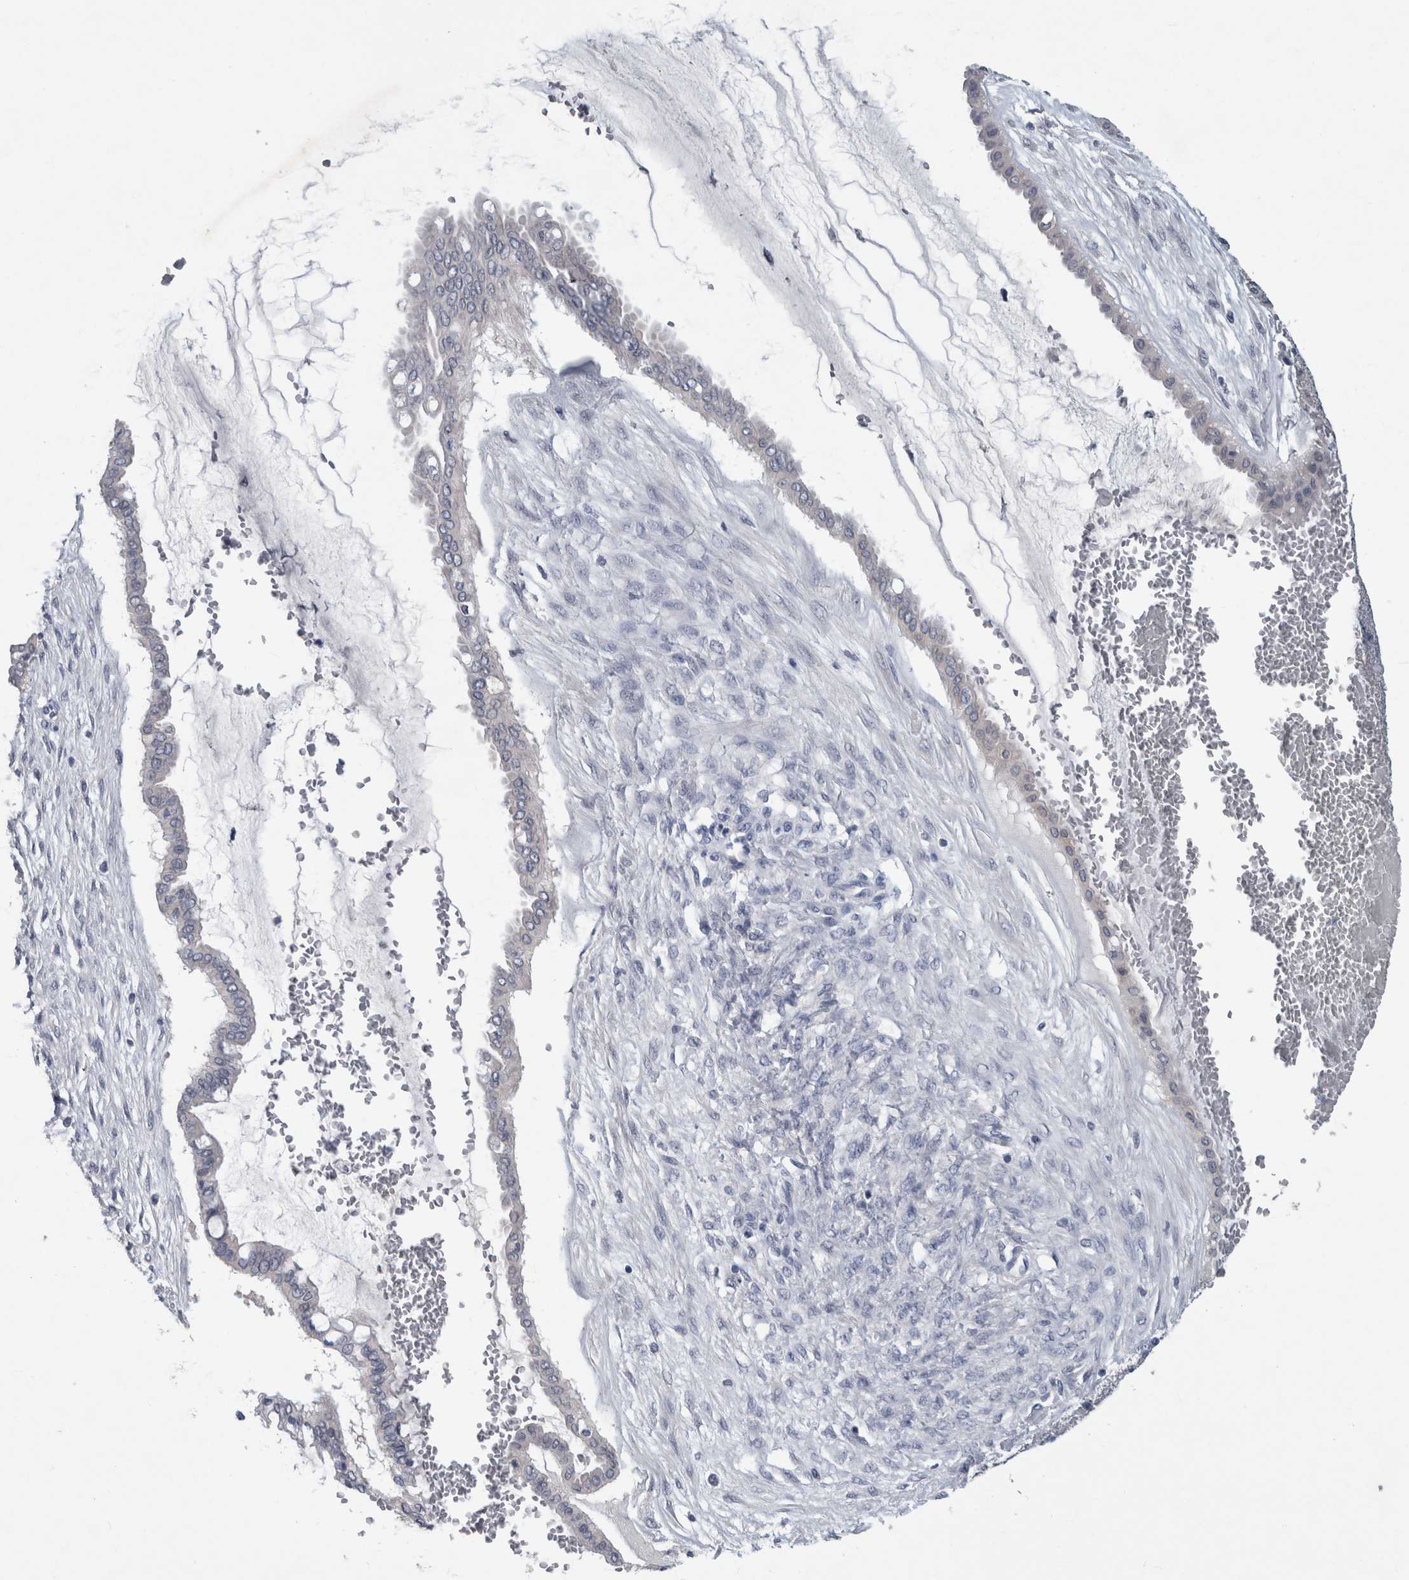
{"staining": {"intensity": "negative", "quantity": "none", "location": "none"}, "tissue": "ovarian cancer", "cell_type": "Tumor cells", "image_type": "cancer", "snomed": [{"axis": "morphology", "description": "Cystadenocarcinoma, mucinous, NOS"}, {"axis": "topography", "description": "Ovary"}], "caption": "Ovarian cancer (mucinous cystadenocarcinoma) was stained to show a protein in brown. There is no significant expression in tumor cells.", "gene": "FAM83H", "patient": {"sex": "female", "age": 73}}